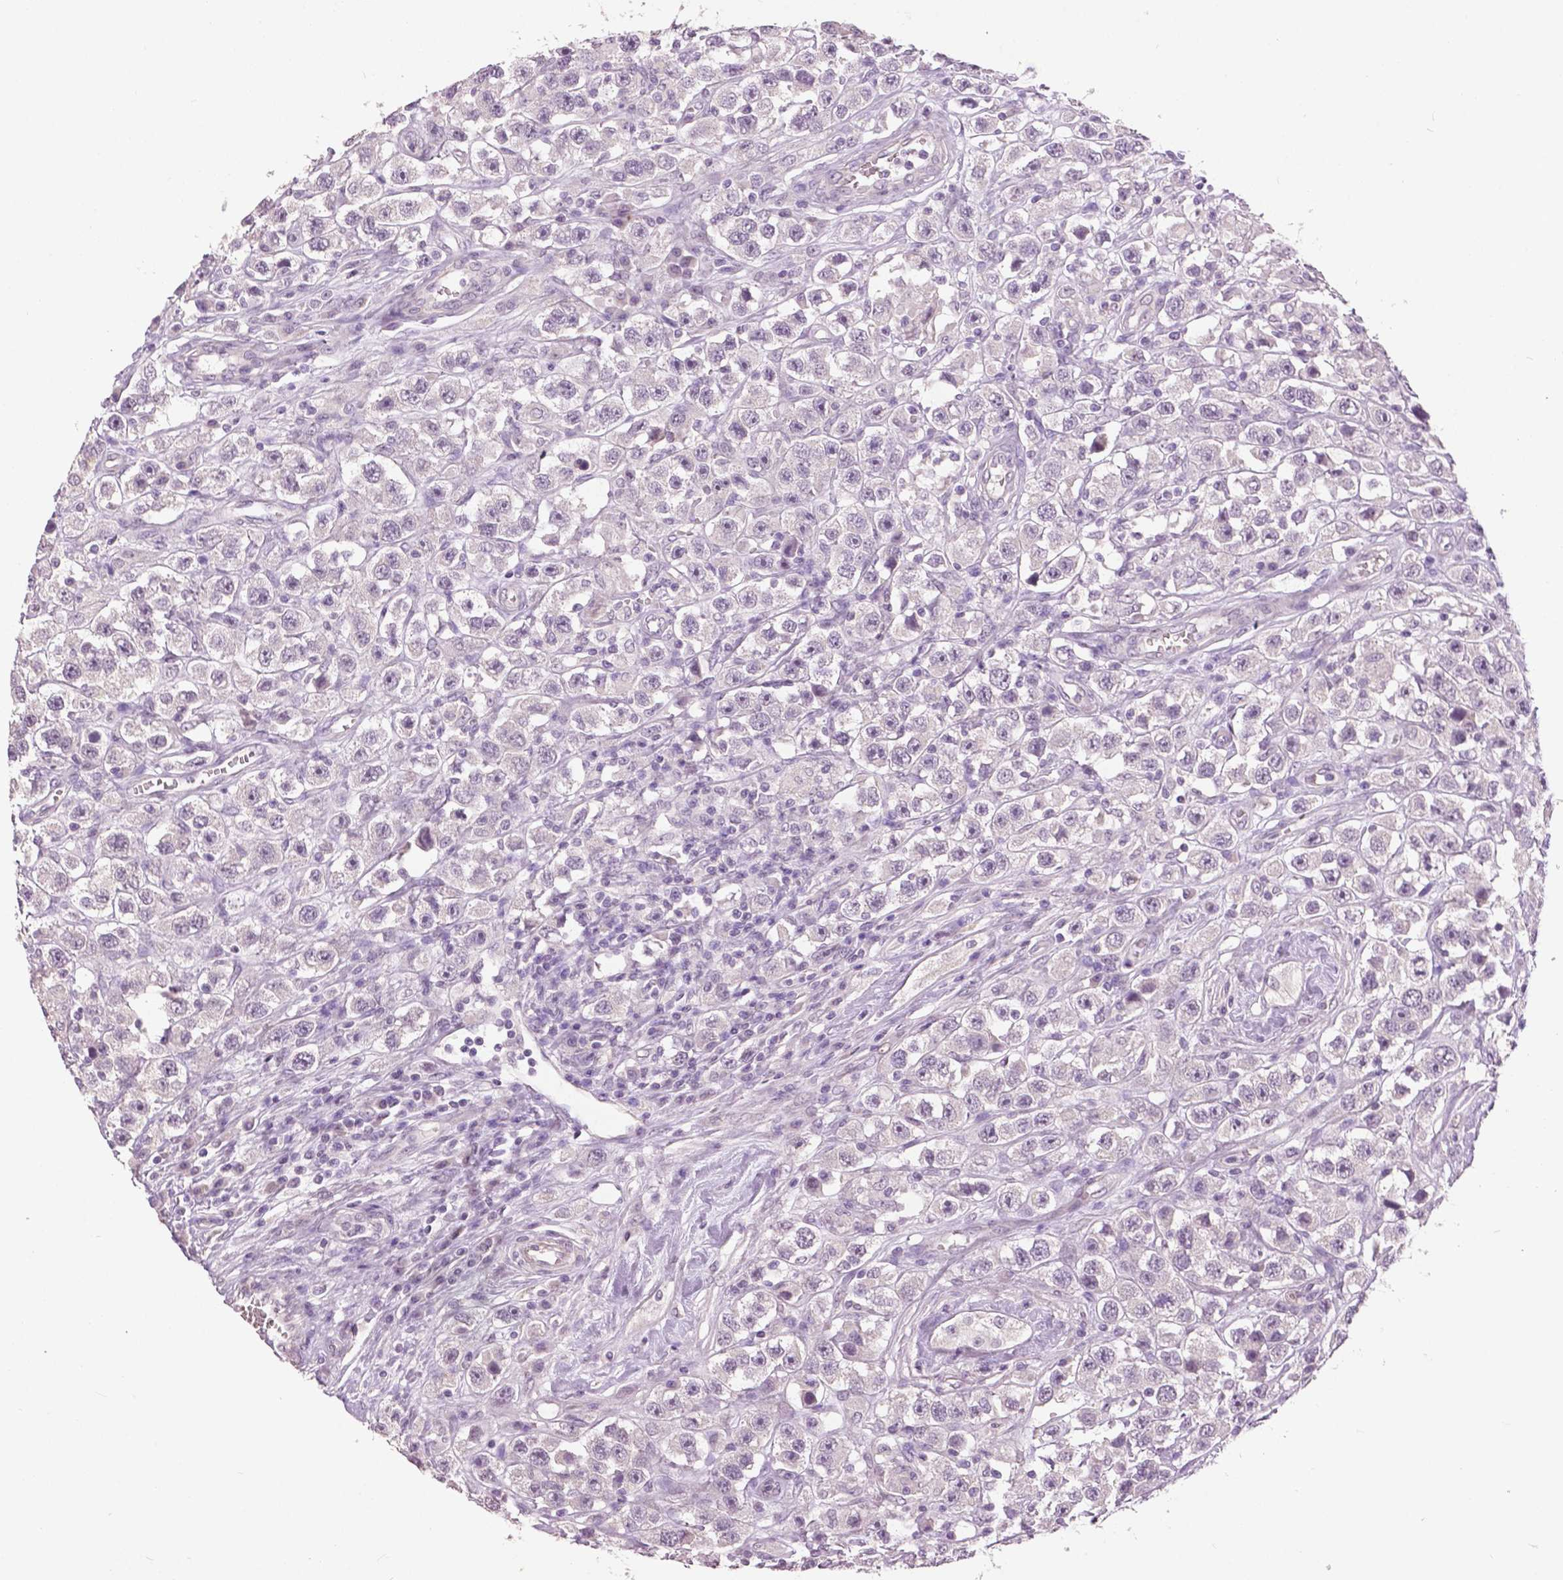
{"staining": {"intensity": "negative", "quantity": "none", "location": "none"}, "tissue": "testis cancer", "cell_type": "Tumor cells", "image_type": "cancer", "snomed": [{"axis": "morphology", "description": "Seminoma, NOS"}, {"axis": "topography", "description": "Testis"}], "caption": "Micrograph shows no protein expression in tumor cells of testis cancer tissue. (DAB (3,3'-diaminobenzidine) immunohistochemistry with hematoxylin counter stain).", "gene": "FOXA1", "patient": {"sex": "male", "age": 45}}